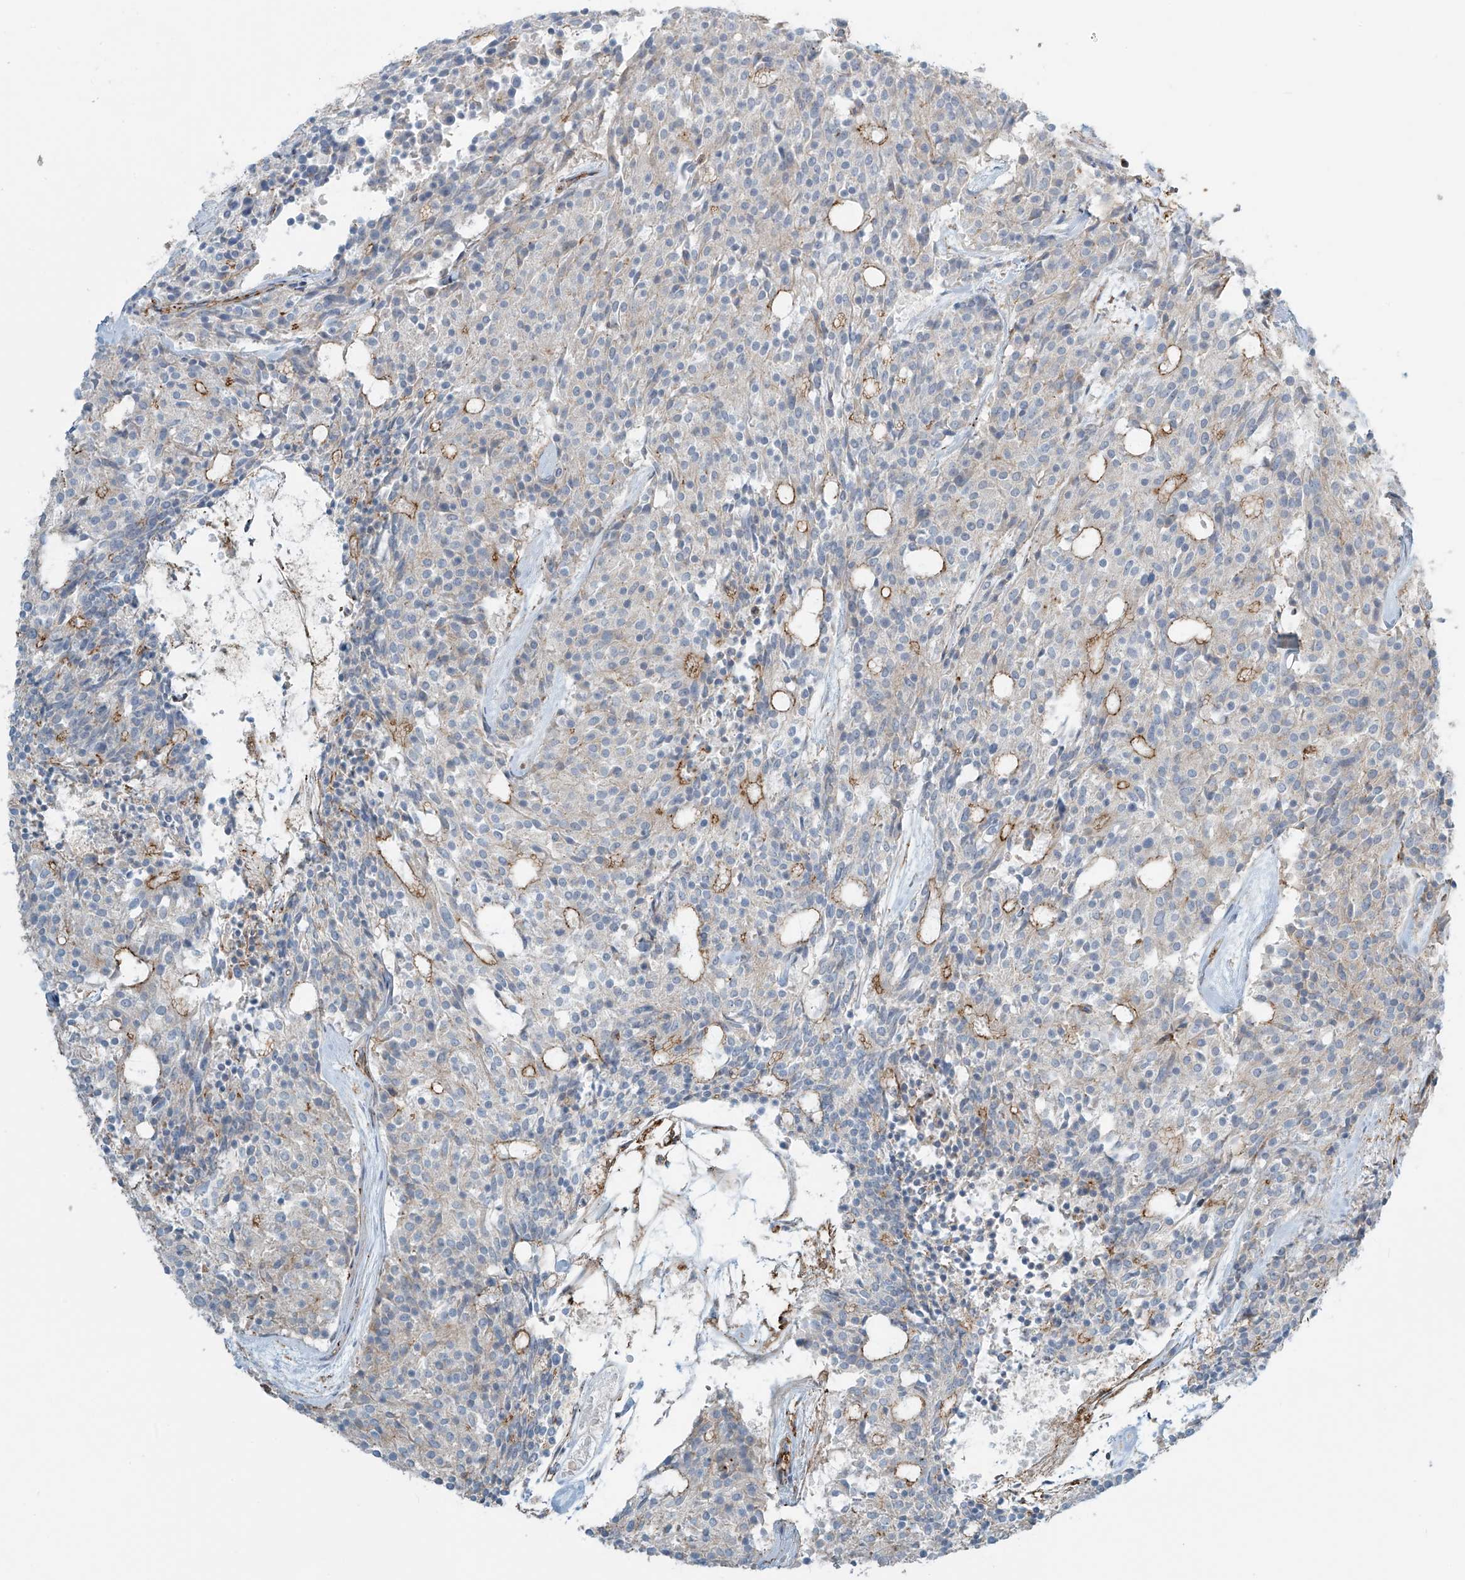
{"staining": {"intensity": "moderate", "quantity": "<25%", "location": "cytoplasmic/membranous"}, "tissue": "carcinoid", "cell_type": "Tumor cells", "image_type": "cancer", "snomed": [{"axis": "morphology", "description": "Carcinoid, malignant, NOS"}, {"axis": "topography", "description": "Pancreas"}], "caption": "Carcinoid stained for a protein exhibits moderate cytoplasmic/membranous positivity in tumor cells. Using DAB (brown) and hematoxylin (blue) stains, captured at high magnification using brightfield microscopy.", "gene": "SLC9A2", "patient": {"sex": "female", "age": 54}}